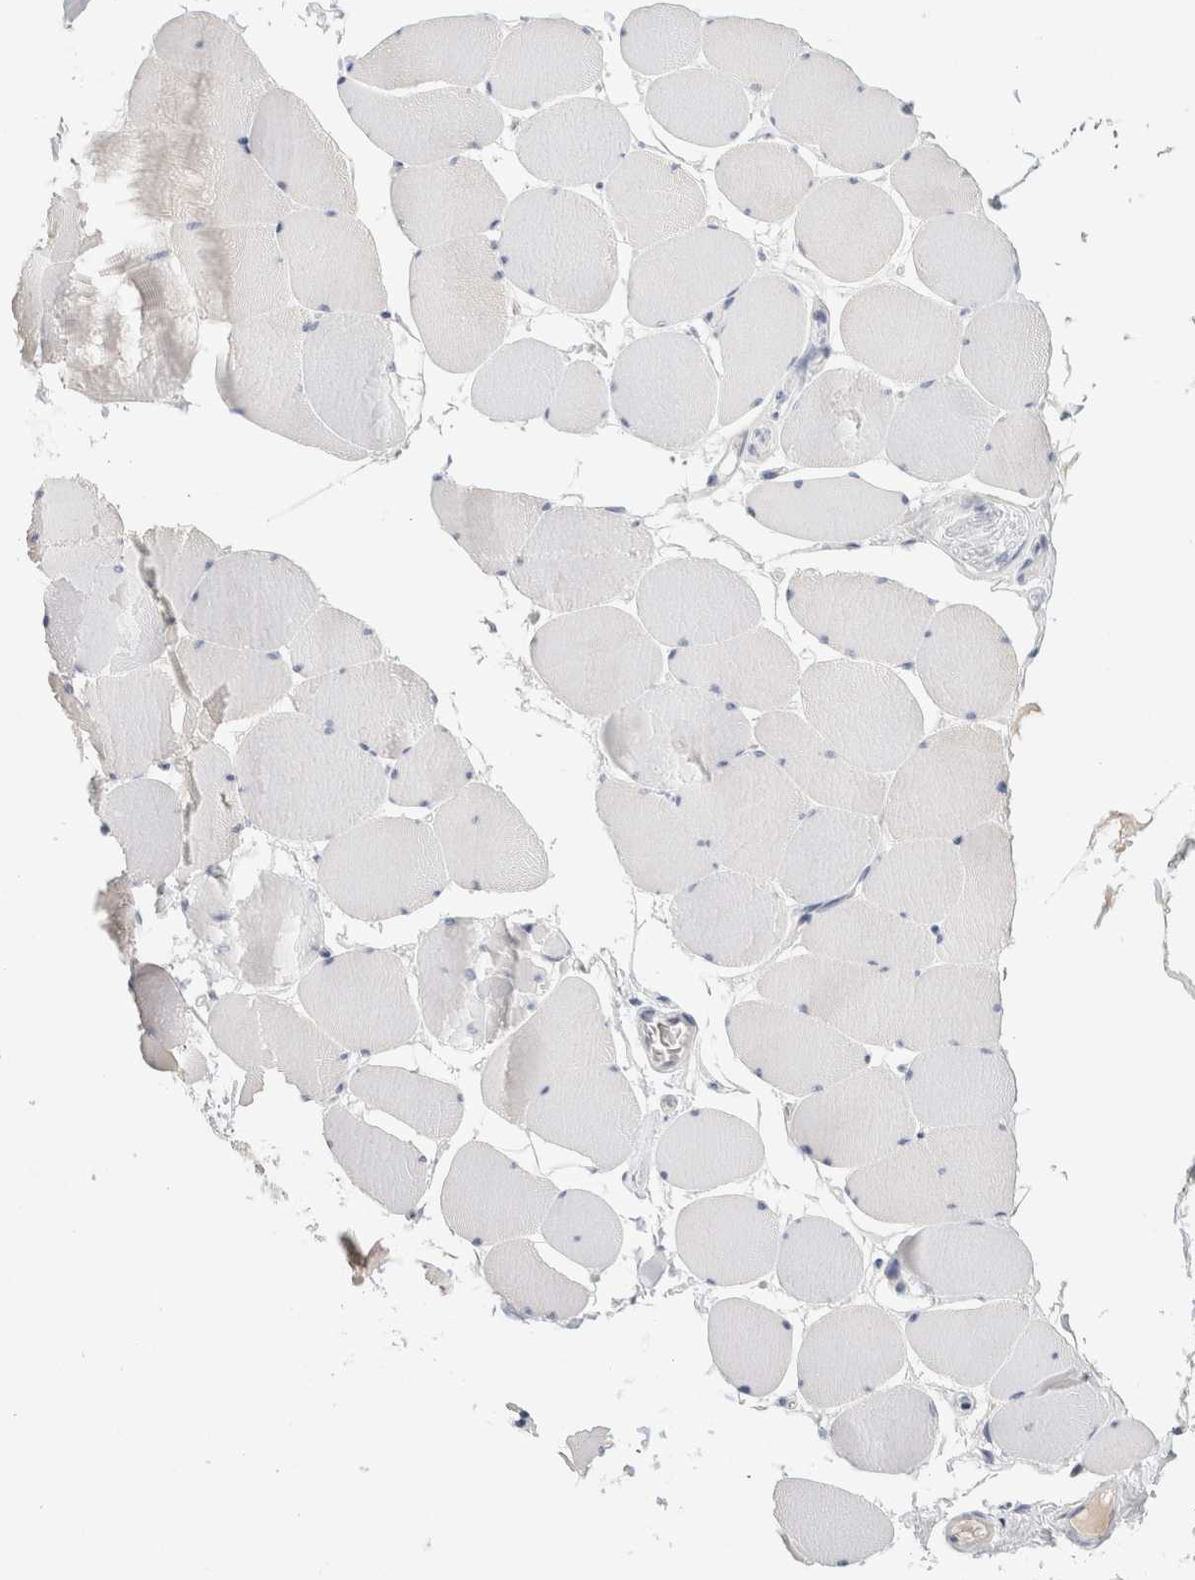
{"staining": {"intensity": "weak", "quantity": "25%-75%", "location": "cytoplasmic/membranous"}, "tissue": "skeletal muscle", "cell_type": "Myocytes", "image_type": "normal", "snomed": [{"axis": "morphology", "description": "Normal tissue, NOS"}, {"axis": "topography", "description": "Skeletal muscle"}], "caption": "IHC (DAB (3,3'-diaminobenzidine)) staining of unremarkable skeletal muscle demonstrates weak cytoplasmic/membranous protein positivity in approximately 25%-75% of myocytes.", "gene": "STK31", "patient": {"sex": "male", "age": 62}}